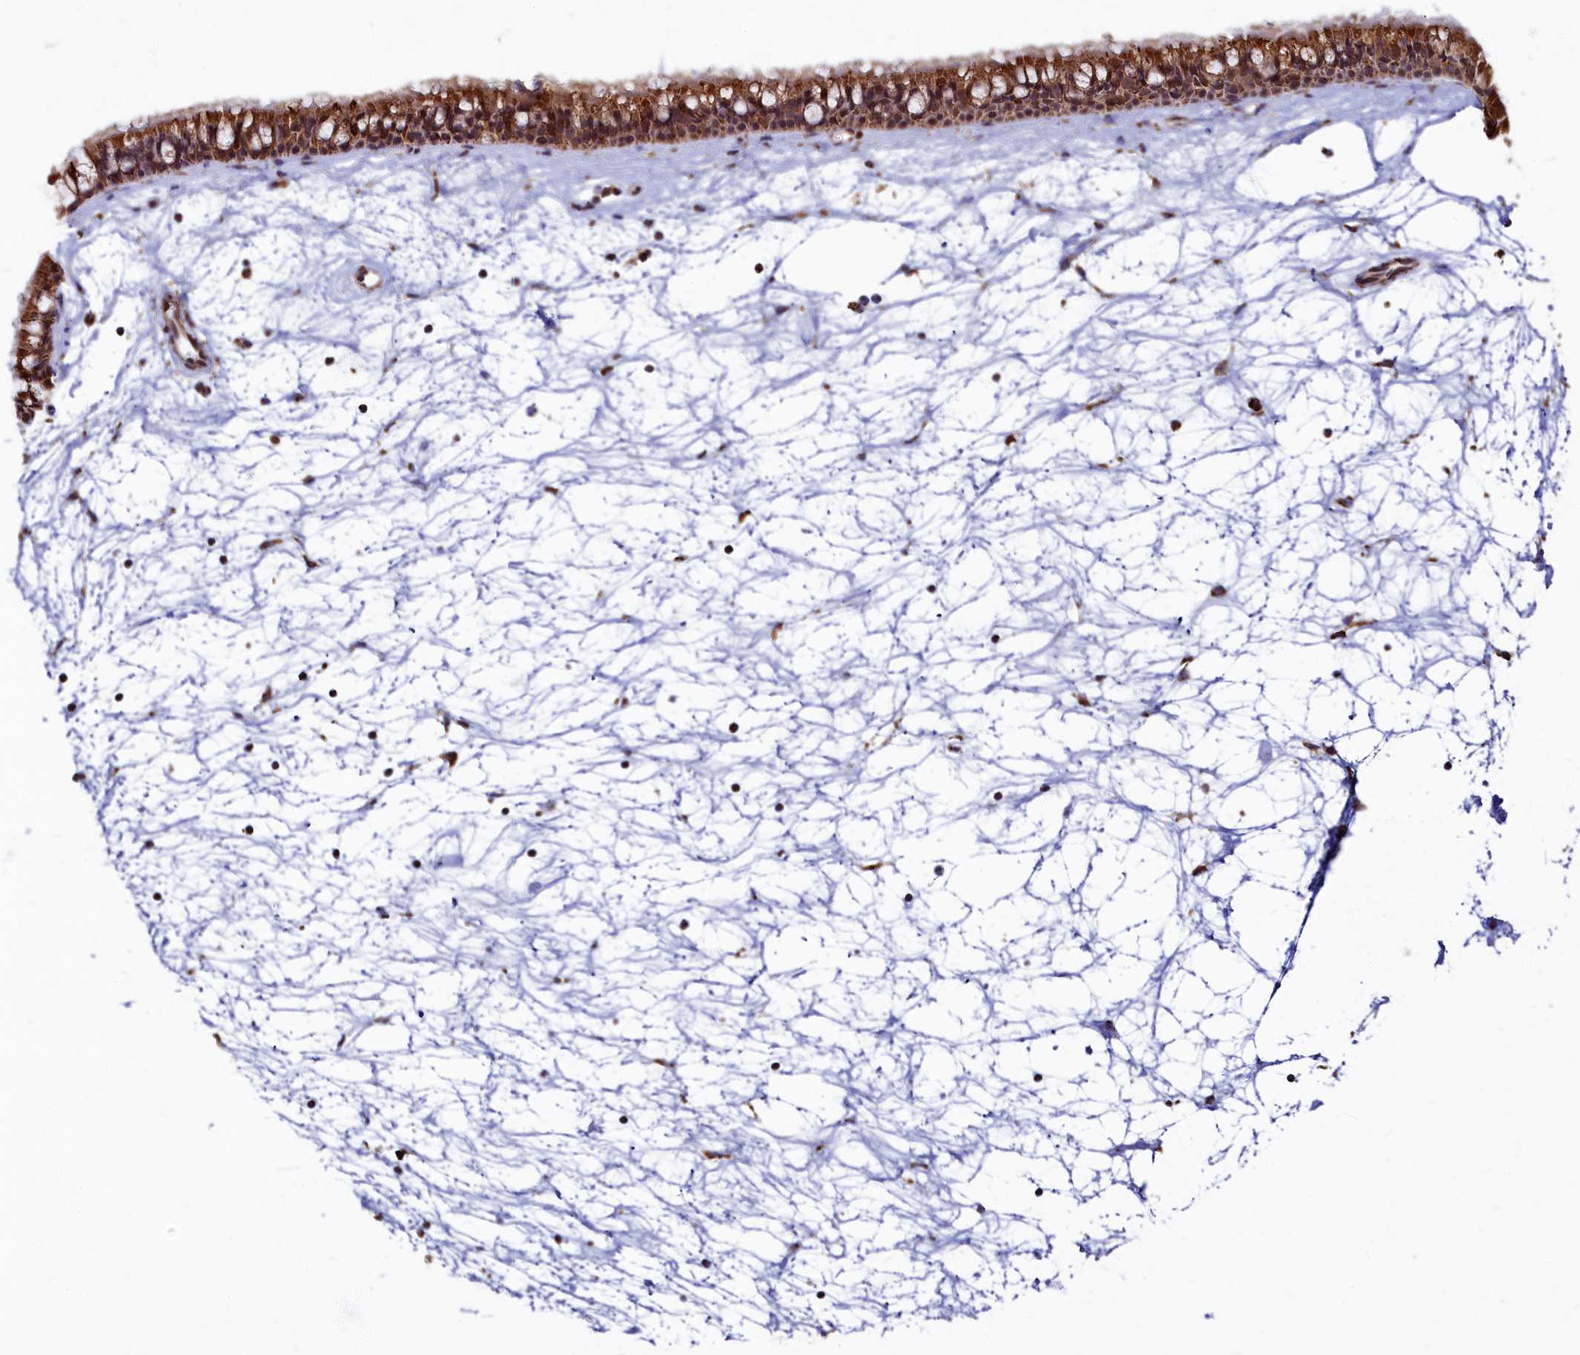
{"staining": {"intensity": "strong", "quantity": ">75%", "location": "cytoplasmic/membranous"}, "tissue": "nasopharynx", "cell_type": "Respiratory epithelial cells", "image_type": "normal", "snomed": [{"axis": "morphology", "description": "Normal tissue, NOS"}, {"axis": "topography", "description": "Nasopharynx"}], "caption": "Protein analysis of unremarkable nasopharynx displays strong cytoplasmic/membranous staining in approximately >75% of respiratory epithelial cells.", "gene": "SPR", "patient": {"sex": "male", "age": 64}}